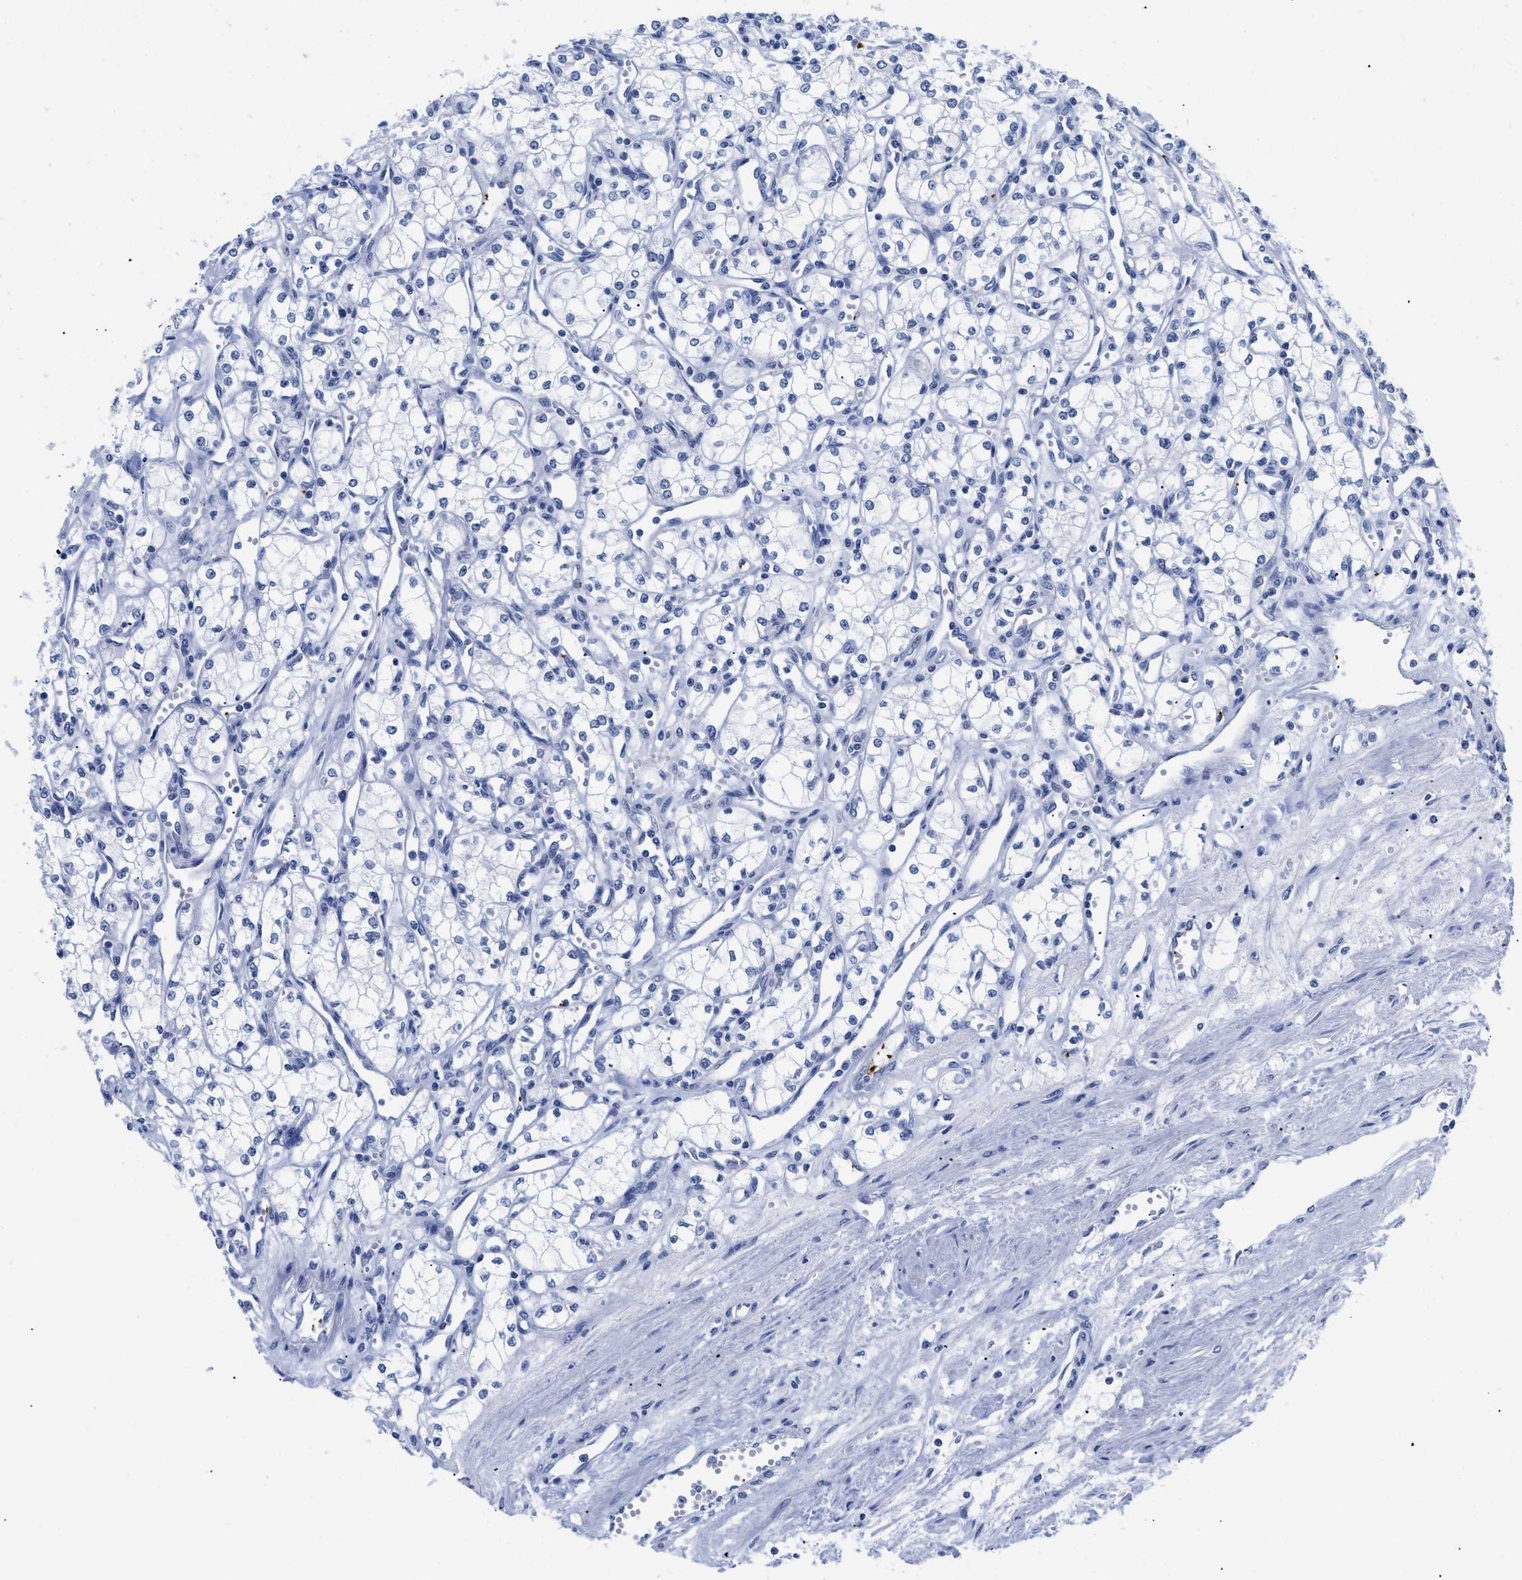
{"staining": {"intensity": "negative", "quantity": "none", "location": "none"}, "tissue": "renal cancer", "cell_type": "Tumor cells", "image_type": "cancer", "snomed": [{"axis": "morphology", "description": "Adenocarcinoma, NOS"}, {"axis": "topography", "description": "Kidney"}], "caption": "Immunohistochemistry (IHC) photomicrograph of neoplastic tissue: human renal cancer (adenocarcinoma) stained with DAB (3,3'-diaminobenzidine) demonstrates no significant protein expression in tumor cells.", "gene": "TREML1", "patient": {"sex": "male", "age": 59}}